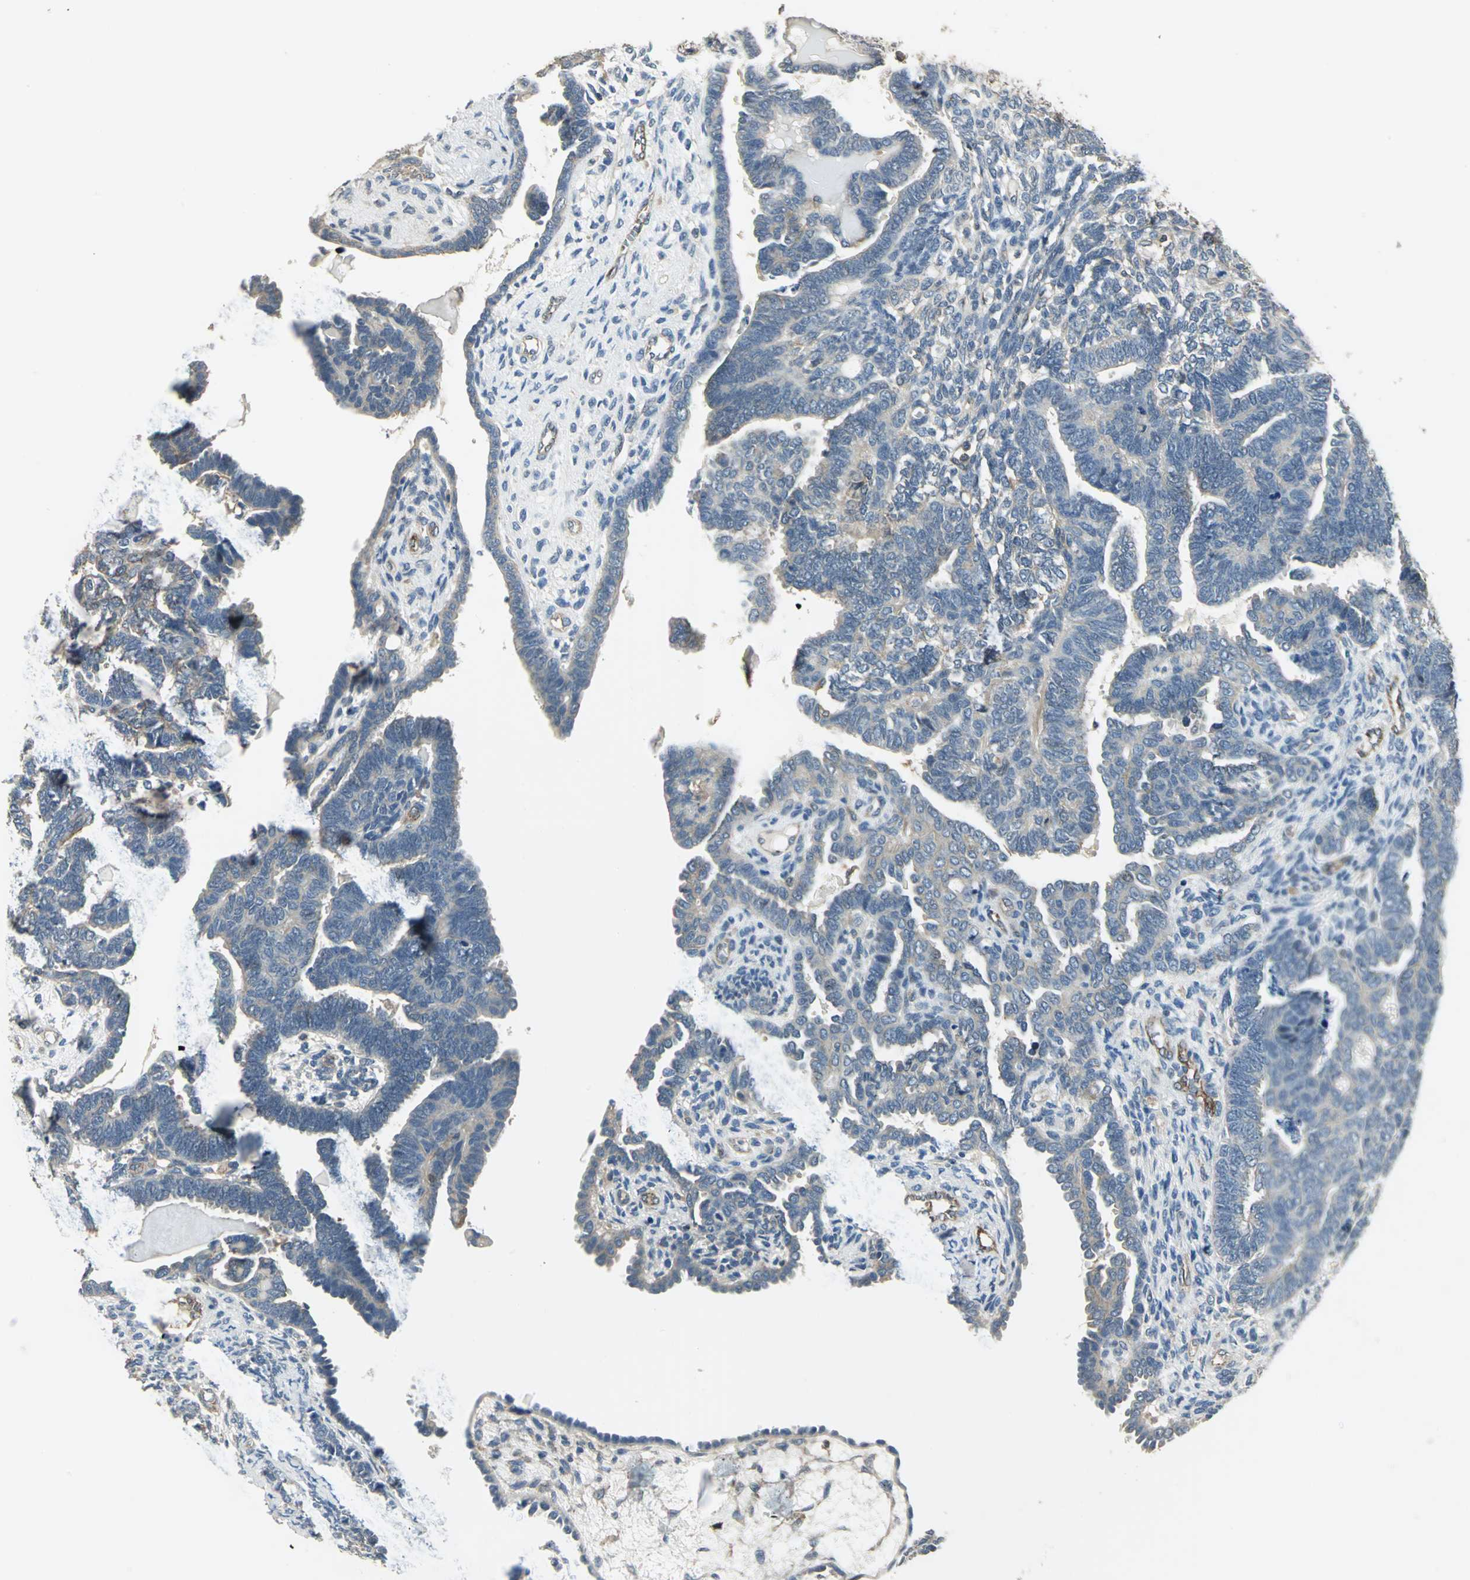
{"staining": {"intensity": "weak", "quantity": "25%-75%", "location": "cytoplasmic/membranous"}, "tissue": "endometrial cancer", "cell_type": "Tumor cells", "image_type": "cancer", "snomed": [{"axis": "morphology", "description": "Neoplasm, malignant, NOS"}, {"axis": "topography", "description": "Endometrium"}], "caption": "The micrograph displays a brown stain indicating the presence of a protein in the cytoplasmic/membranous of tumor cells in endometrial neoplasm (malignant). (DAB IHC with brightfield microscopy, high magnification).", "gene": "RAPGEF1", "patient": {"sex": "female", "age": 74}}